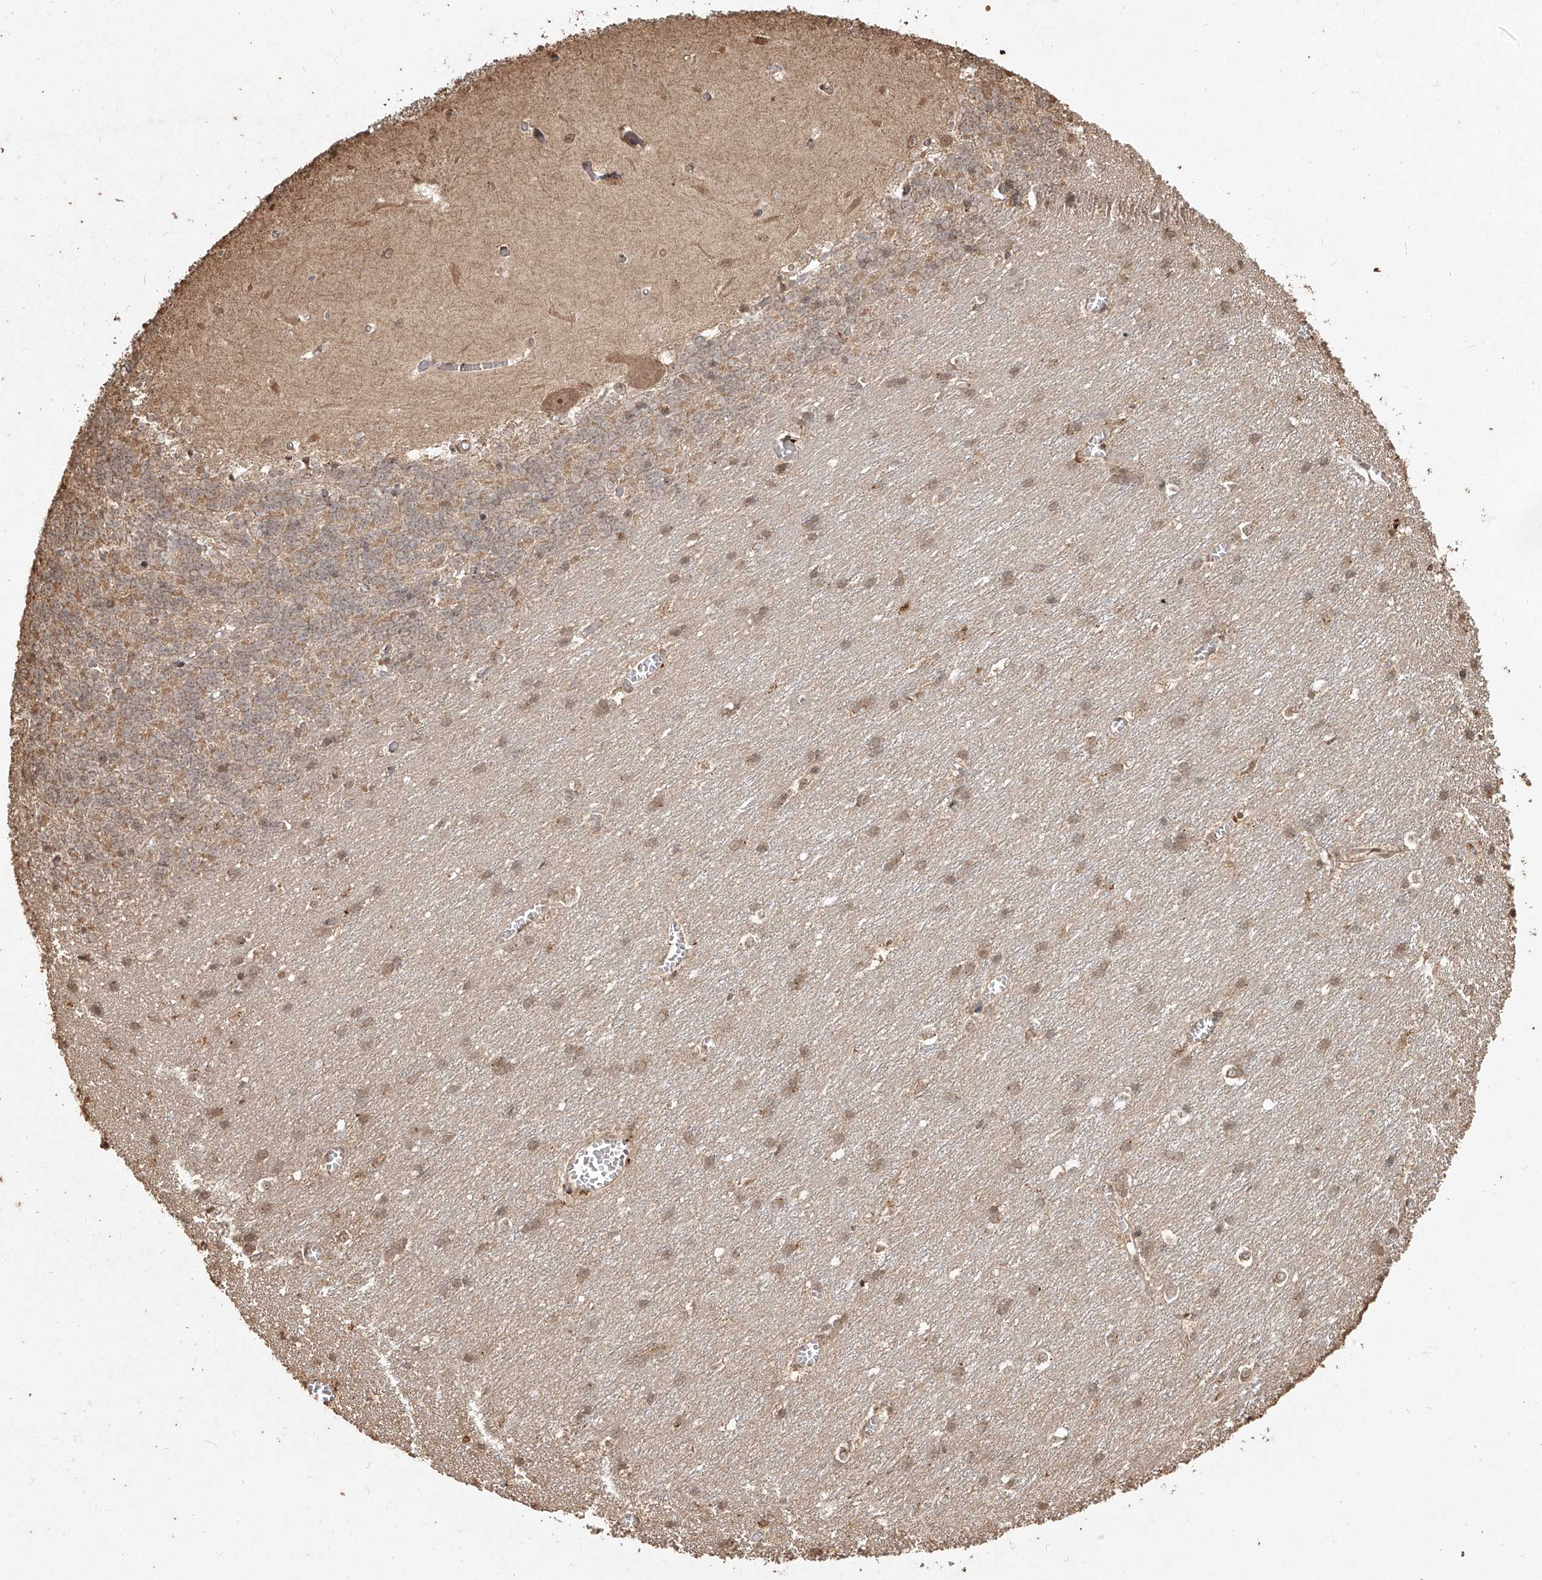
{"staining": {"intensity": "moderate", "quantity": ">75%", "location": "cytoplasmic/membranous,nuclear"}, "tissue": "cerebellum", "cell_type": "Cells in granular layer", "image_type": "normal", "snomed": [{"axis": "morphology", "description": "Normal tissue, NOS"}, {"axis": "topography", "description": "Cerebellum"}], "caption": "Benign cerebellum reveals moderate cytoplasmic/membranous,nuclear positivity in about >75% of cells in granular layer The staining was performed using DAB (3,3'-diaminobenzidine), with brown indicating positive protein expression. Nuclei are stained blue with hematoxylin..", "gene": "UBE2K", "patient": {"sex": "male", "age": 37}}